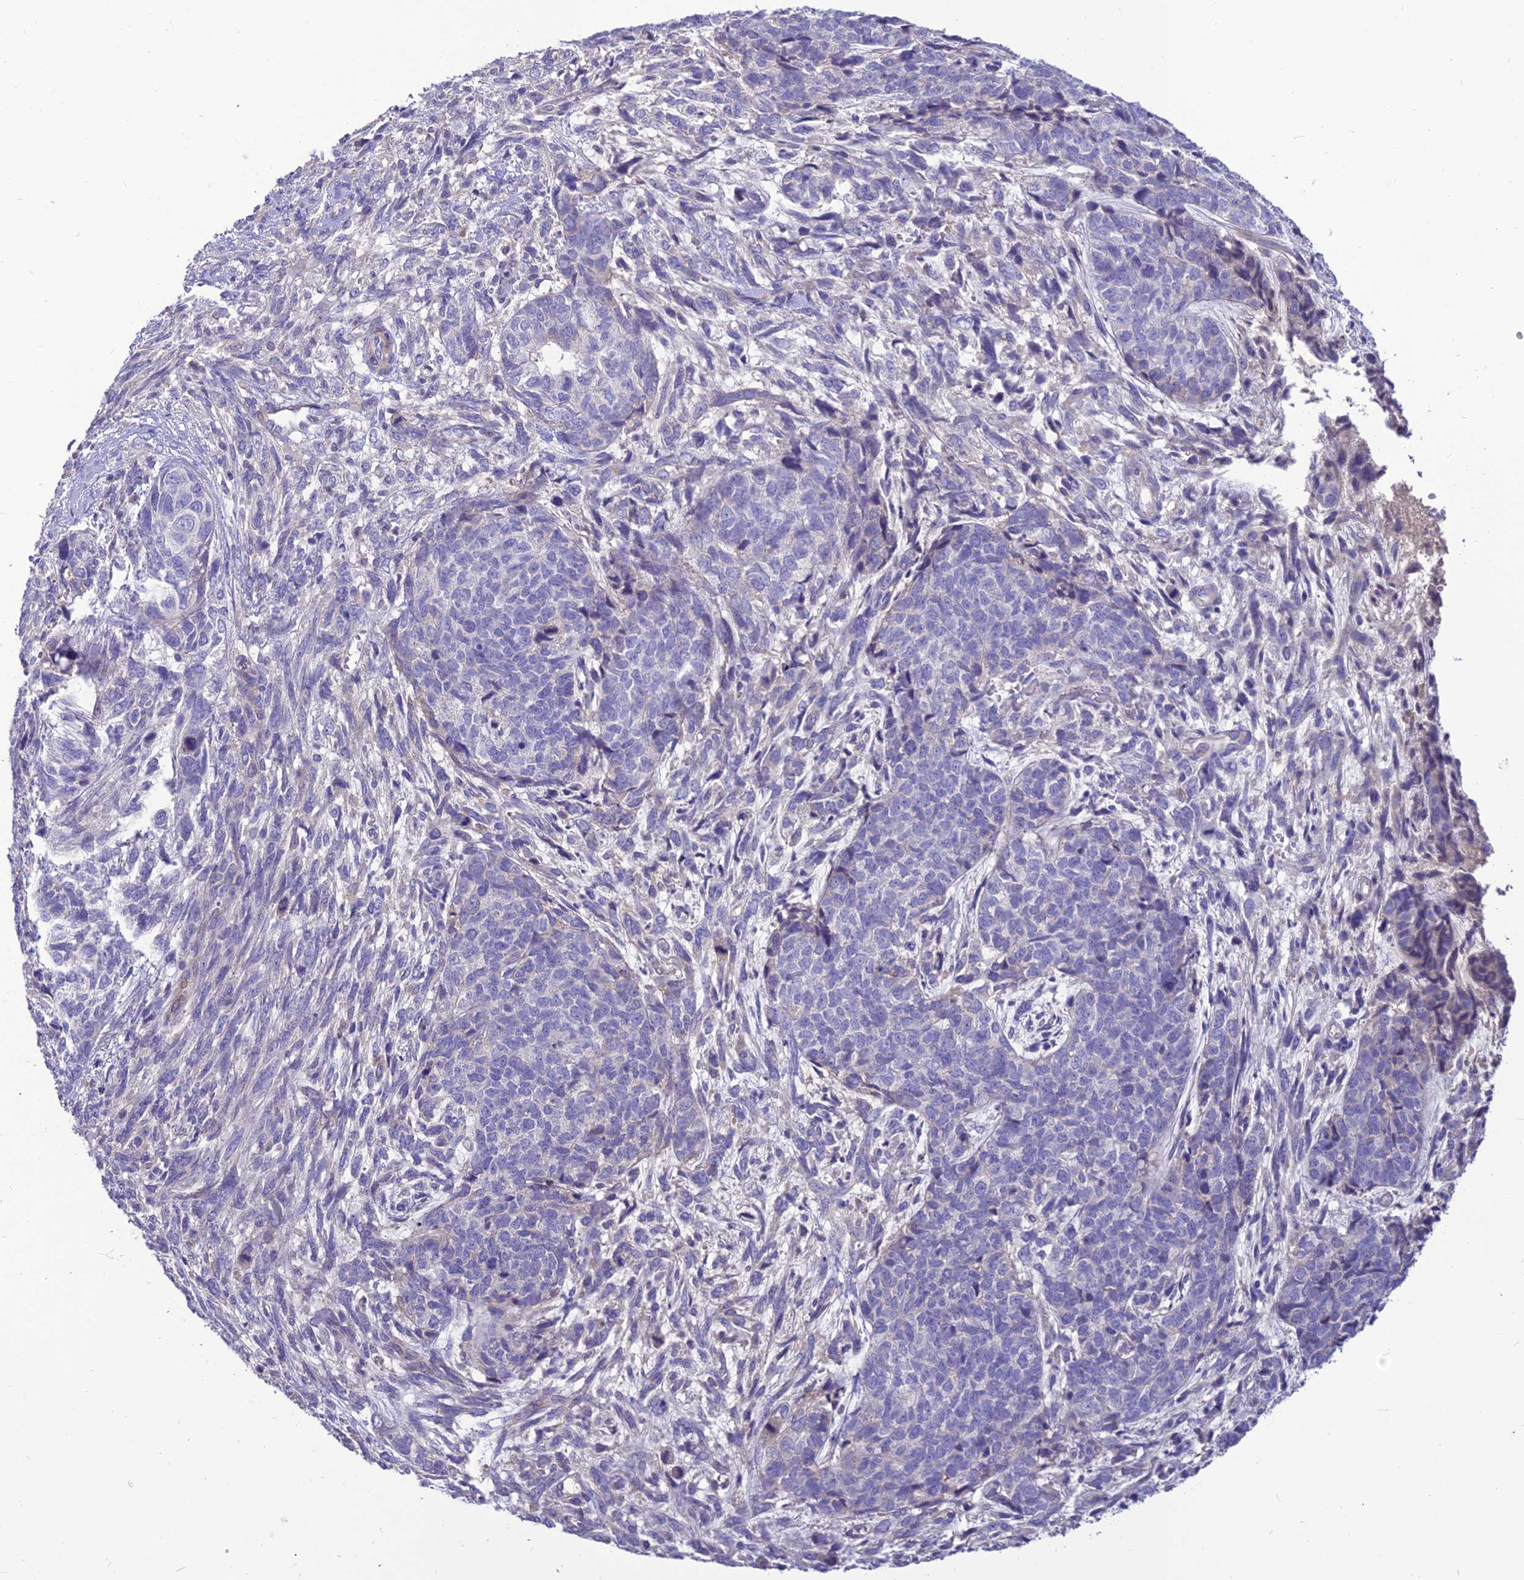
{"staining": {"intensity": "negative", "quantity": "none", "location": "none"}, "tissue": "cervical cancer", "cell_type": "Tumor cells", "image_type": "cancer", "snomed": [{"axis": "morphology", "description": "Squamous cell carcinoma, NOS"}, {"axis": "topography", "description": "Cervix"}], "caption": "This is an IHC histopathology image of cervical cancer. There is no staining in tumor cells.", "gene": "TEKT3", "patient": {"sex": "female", "age": 63}}